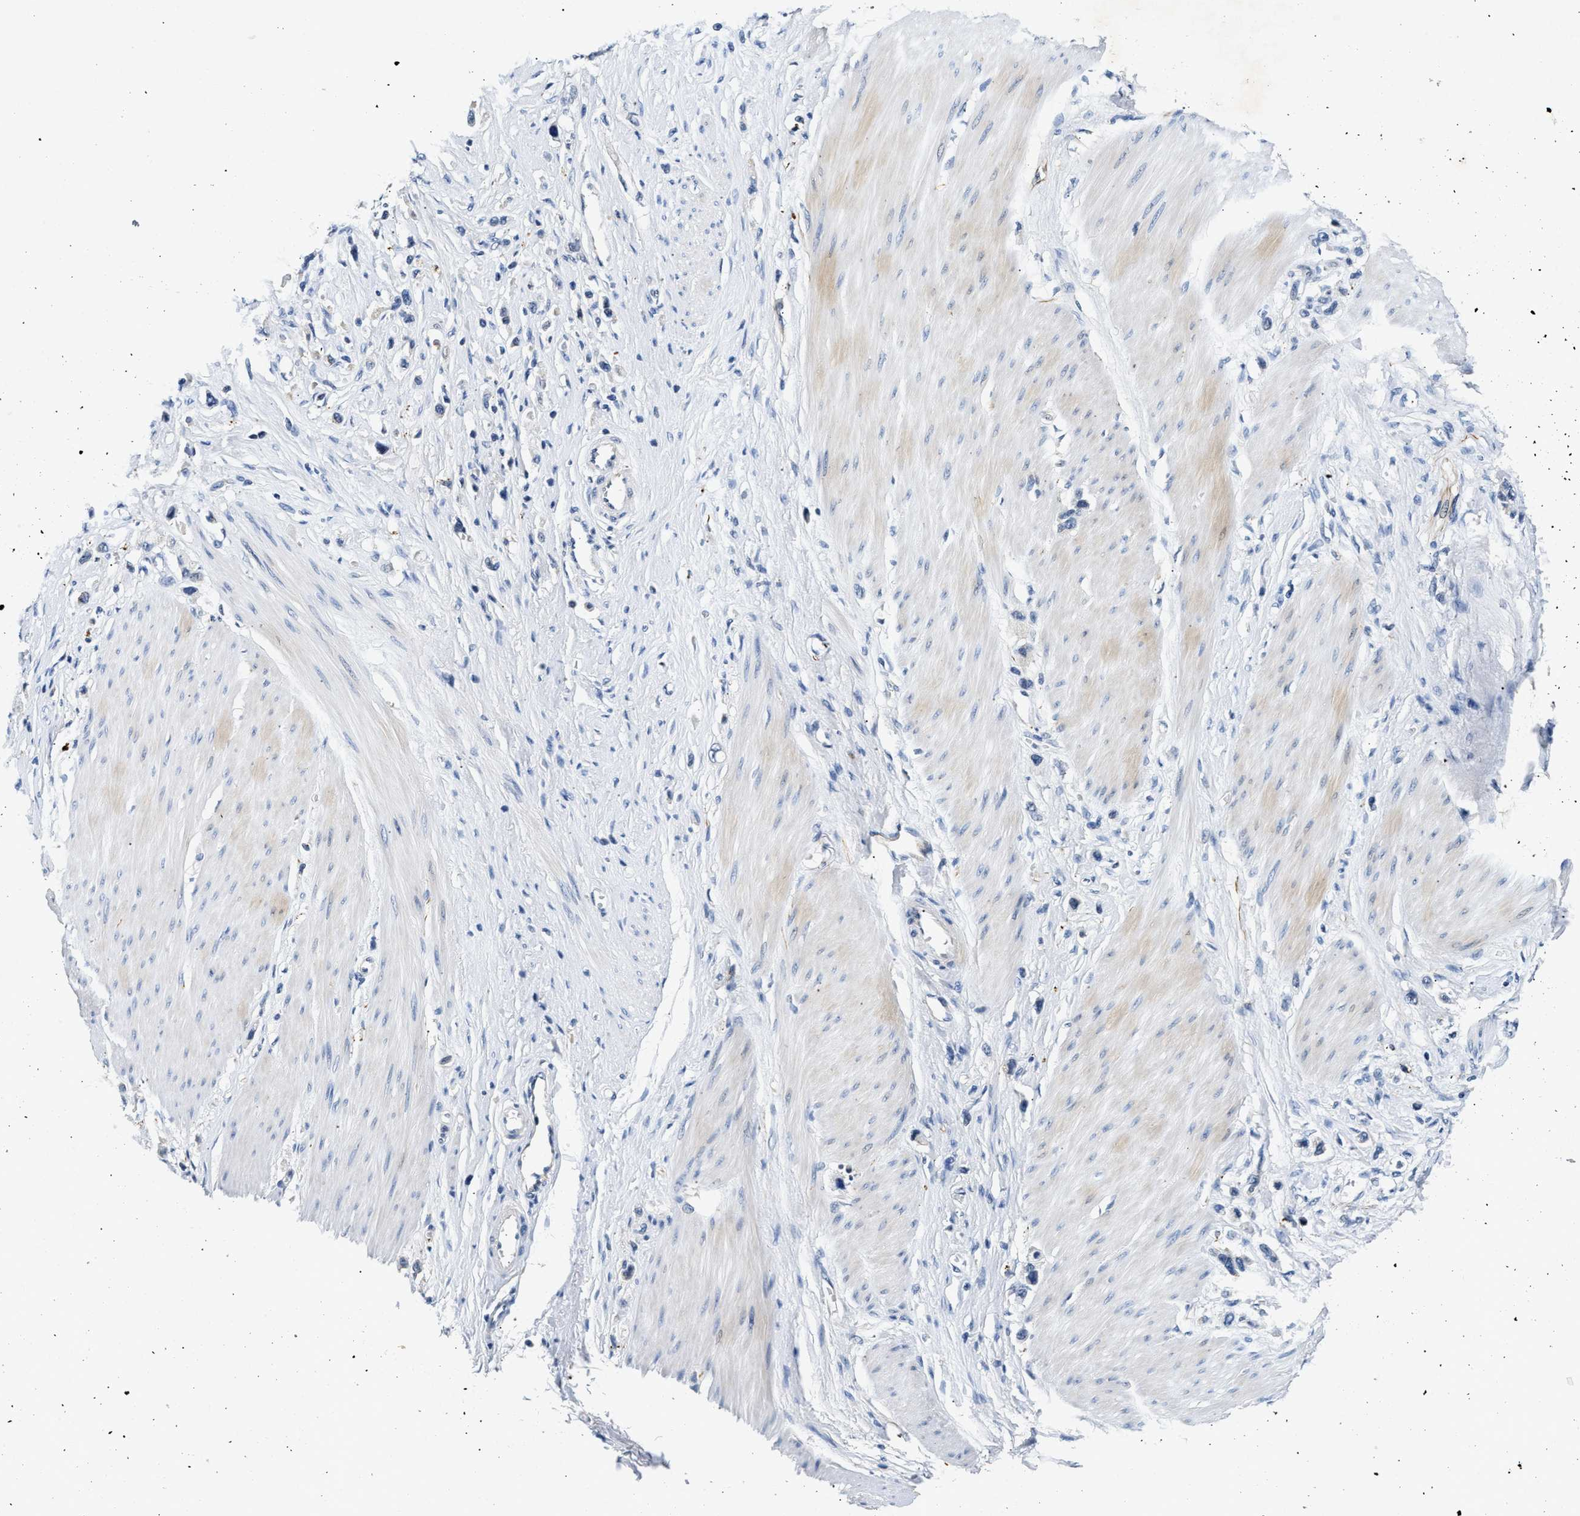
{"staining": {"intensity": "negative", "quantity": "none", "location": "none"}, "tissue": "stomach cancer", "cell_type": "Tumor cells", "image_type": "cancer", "snomed": [{"axis": "morphology", "description": "Adenocarcinoma, NOS"}, {"axis": "topography", "description": "Stomach"}], "caption": "Photomicrograph shows no significant protein staining in tumor cells of adenocarcinoma (stomach). (DAB (3,3'-diaminobenzidine) immunohistochemistry (IHC), high magnification).", "gene": "MED22", "patient": {"sex": "female", "age": 65}}